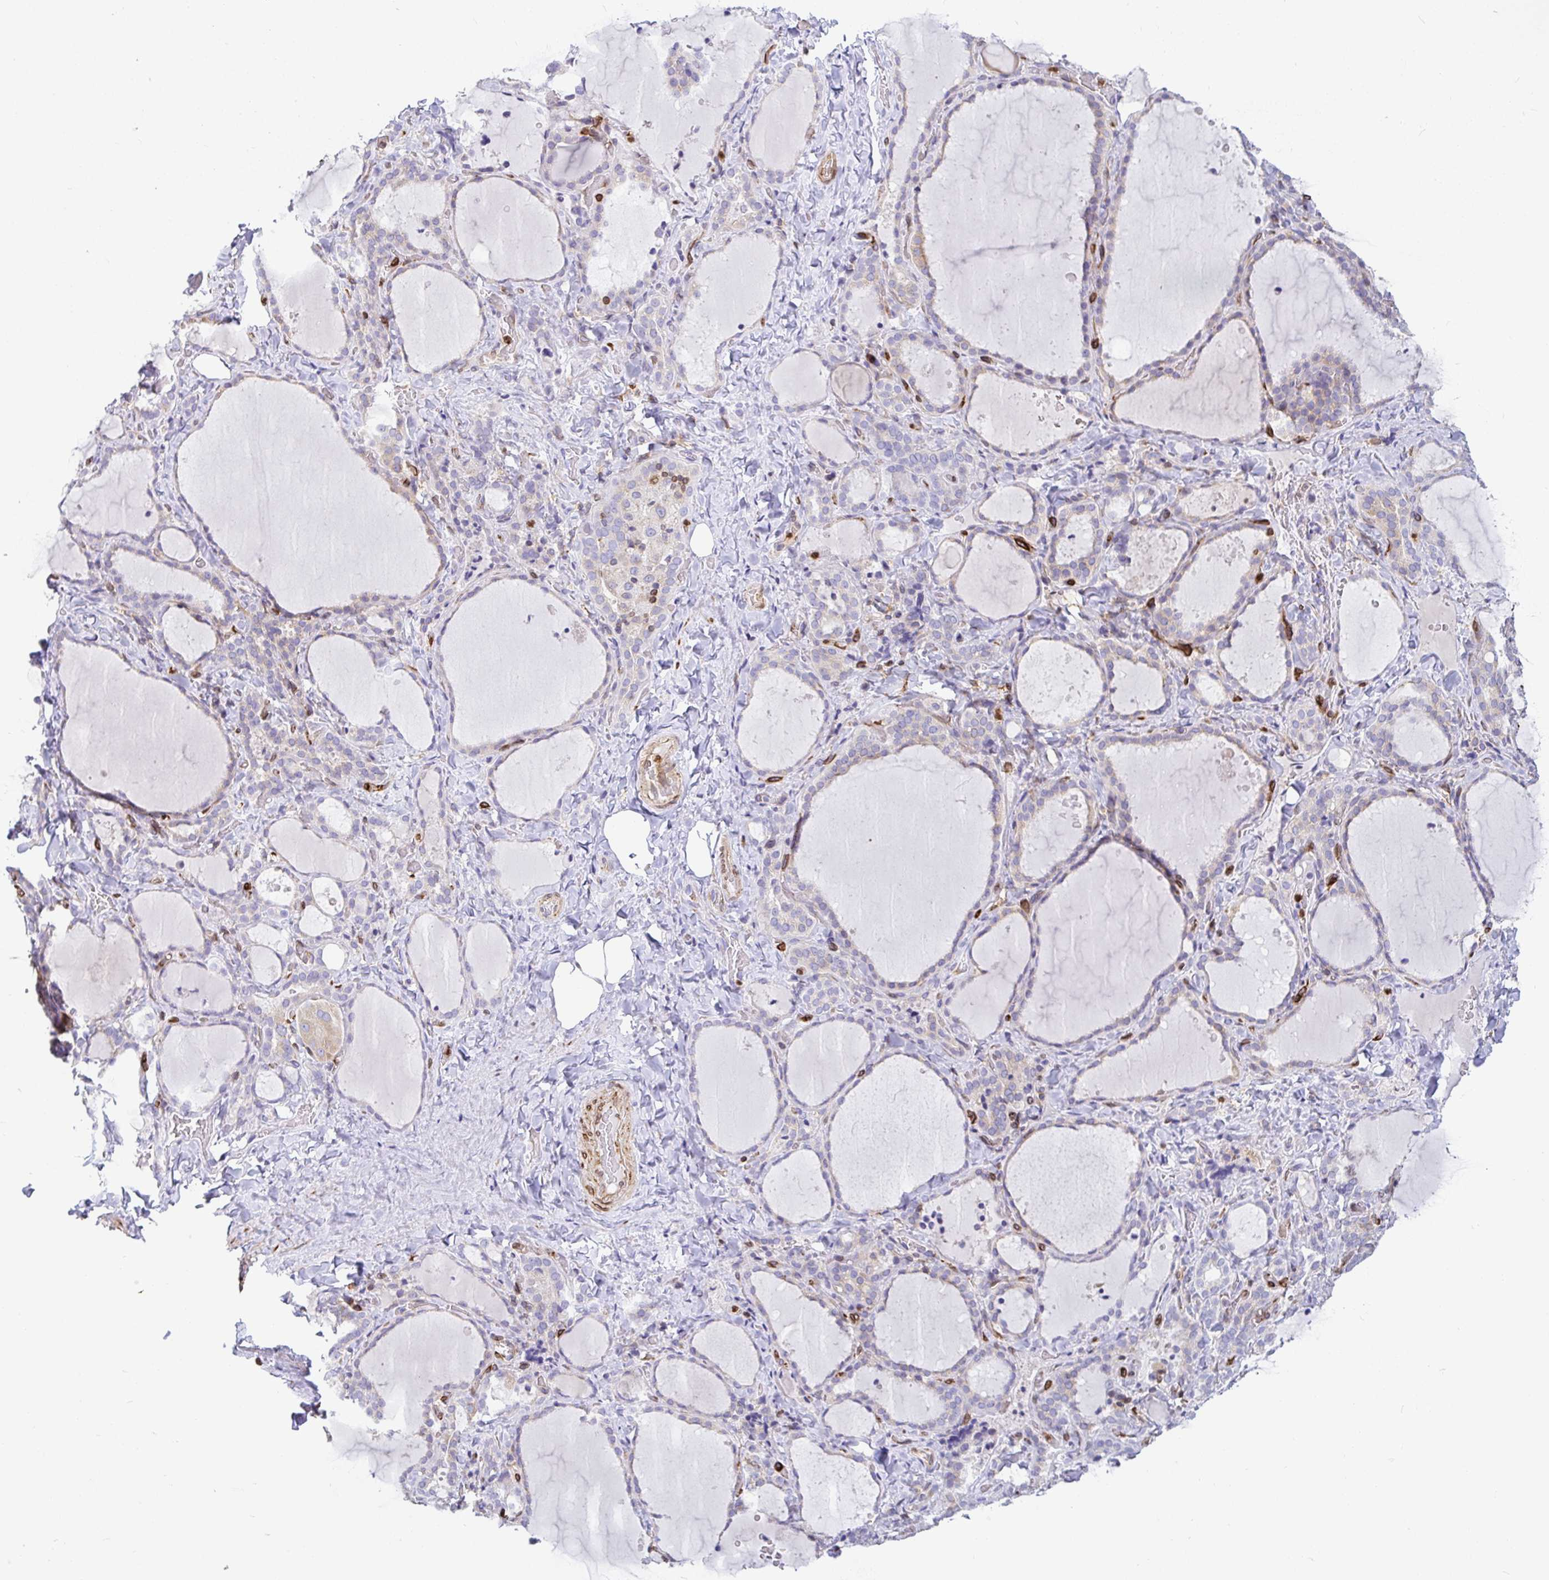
{"staining": {"intensity": "negative", "quantity": "none", "location": "none"}, "tissue": "thyroid gland", "cell_type": "Glandular cells", "image_type": "normal", "snomed": [{"axis": "morphology", "description": "Normal tissue, NOS"}, {"axis": "topography", "description": "Thyroid gland"}], "caption": "DAB (3,3'-diaminobenzidine) immunohistochemical staining of normal thyroid gland displays no significant expression in glandular cells.", "gene": "TP53I11", "patient": {"sex": "female", "age": 22}}